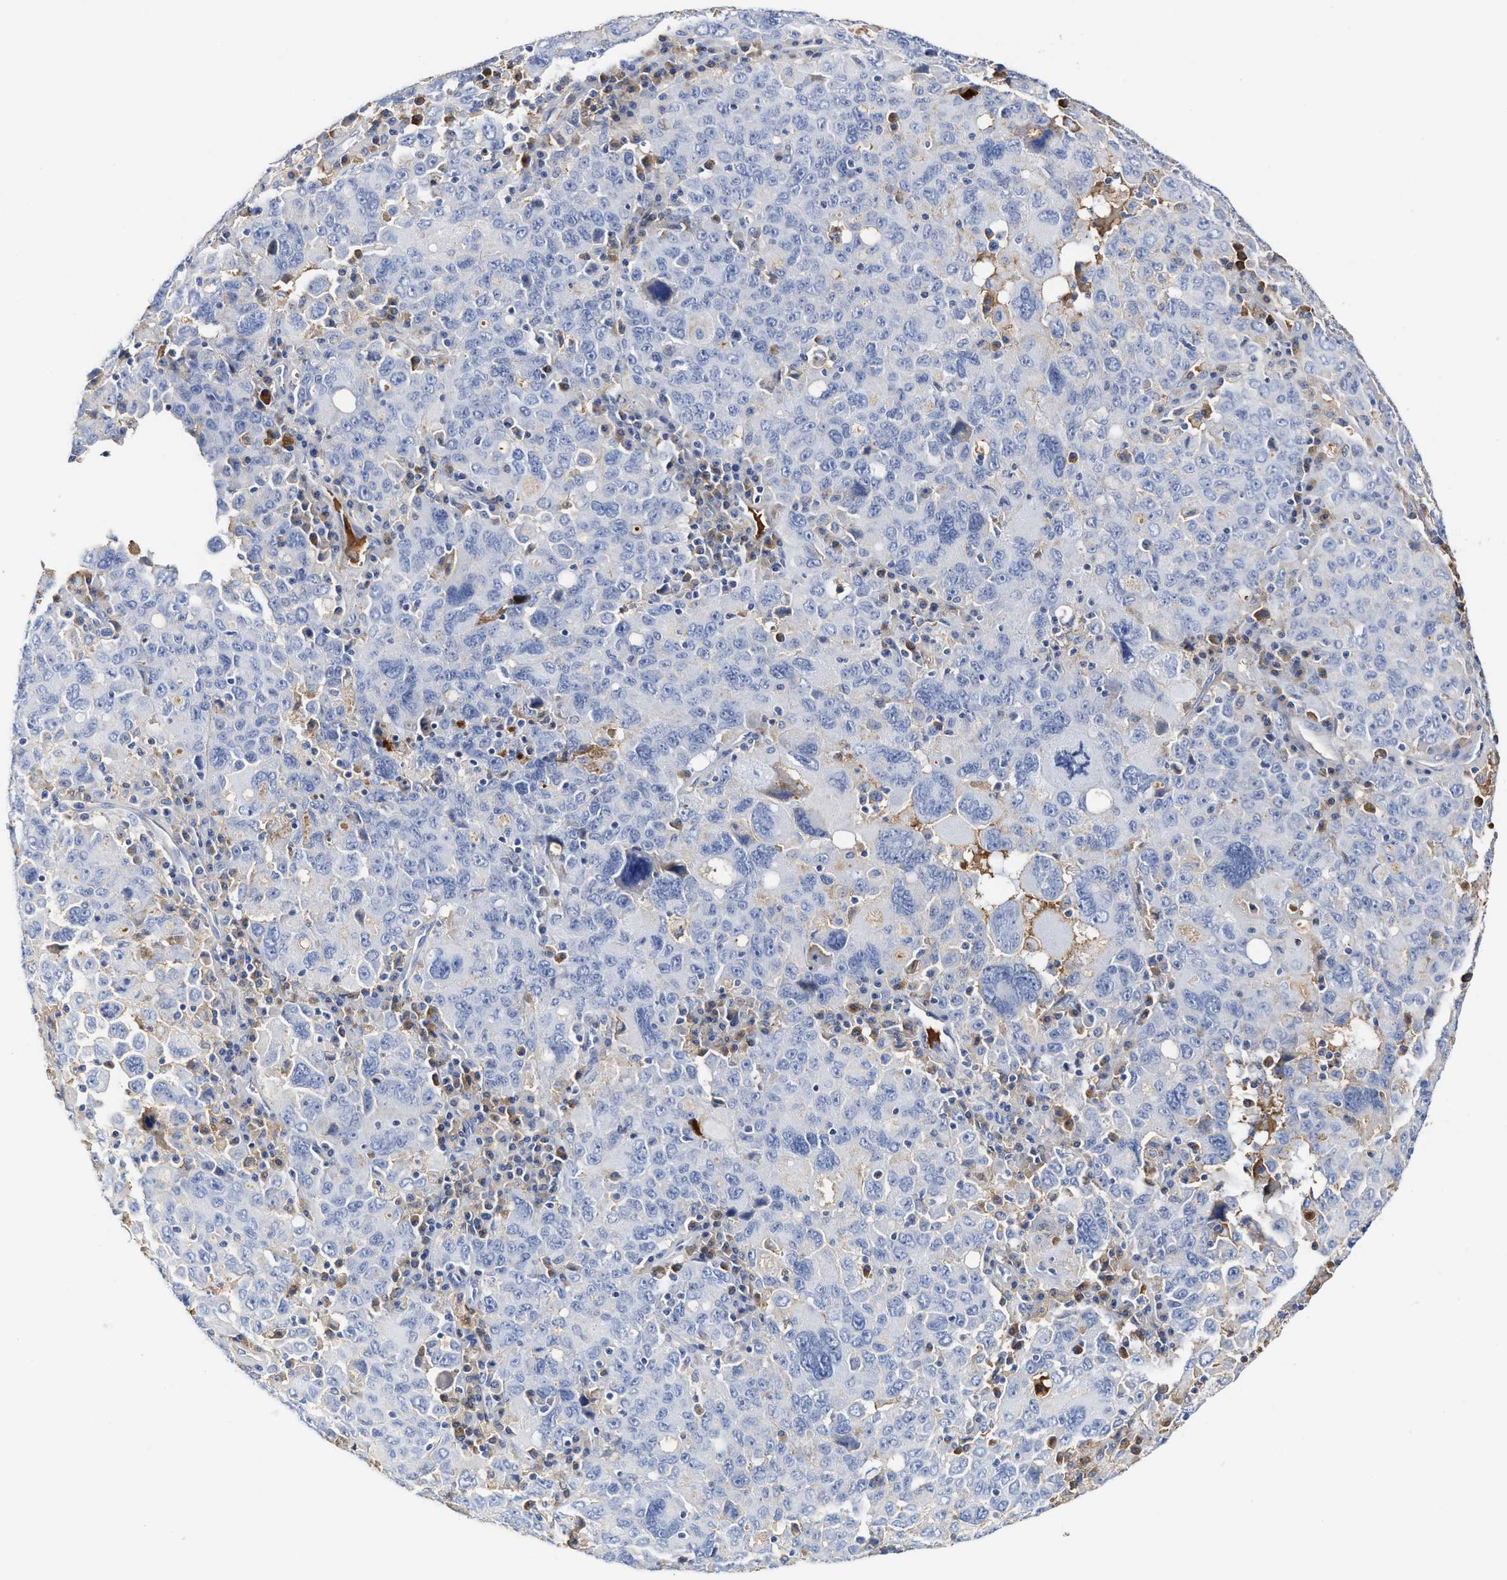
{"staining": {"intensity": "negative", "quantity": "none", "location": "none"}, "tissue": "ovarian cancer", "cell_type": "Tumor cells", "image_type": "cancer", "snomed": [{"axis": "morphology", "description": "Carcinoma, endometroid"}, {"axis": "topography", "description": "Ovary"}], "caption": "High magnification brightfield microscopy of ovarian cancer stained with DAB (brown) and counterstained with hematoxylin (blue): tumor cells show no significant positivity. (Brightfield microscopy of DAB immunohistochemistry at high magnification).", "gene": "C2", "patient": {"sex": "female", "age": 62}}